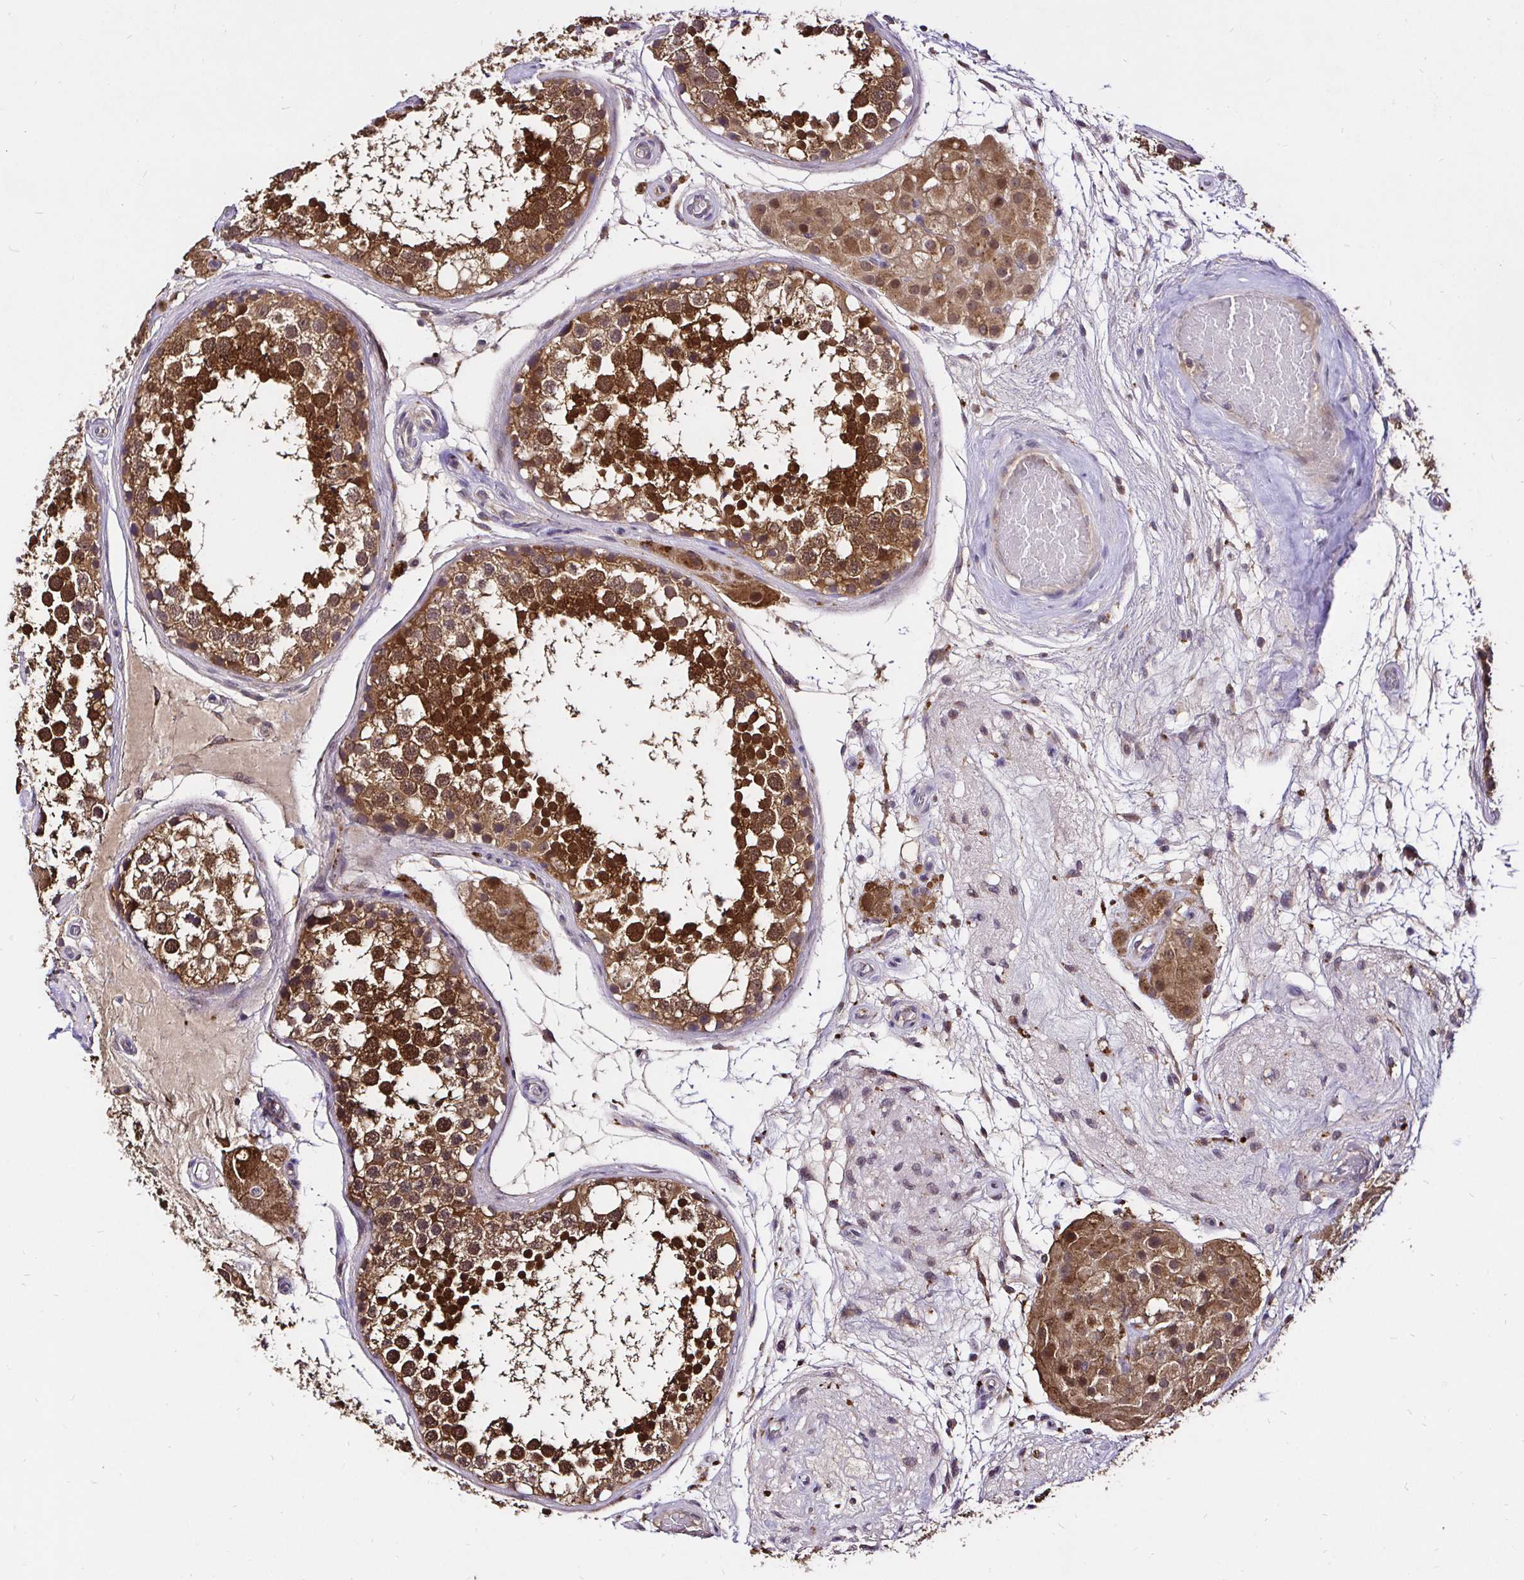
{"staining": {"intensity": "strong", "quantity": ">75%", "location": "cytoplasmic/membranous,nuclear"}, "tissue": "testis", "cell_type": "Cells in seminiferous ducts", "image_type": "normal", "snomed": [{"axis": "morphology", "description": "Normal tissue, NOS"}, {"axis": "morphology", "description": "Seminoma, NOS"}, {"axis": "topography", "description": "Testis"}], "caption": "Protein analysis of benign testis reveals strong cytoplasmic/membranous,nuclear expression in about >75% of cells in seminiferous ducts.", "gene": "UBE2M", "patient": {"sex": "male", "age": 65}}